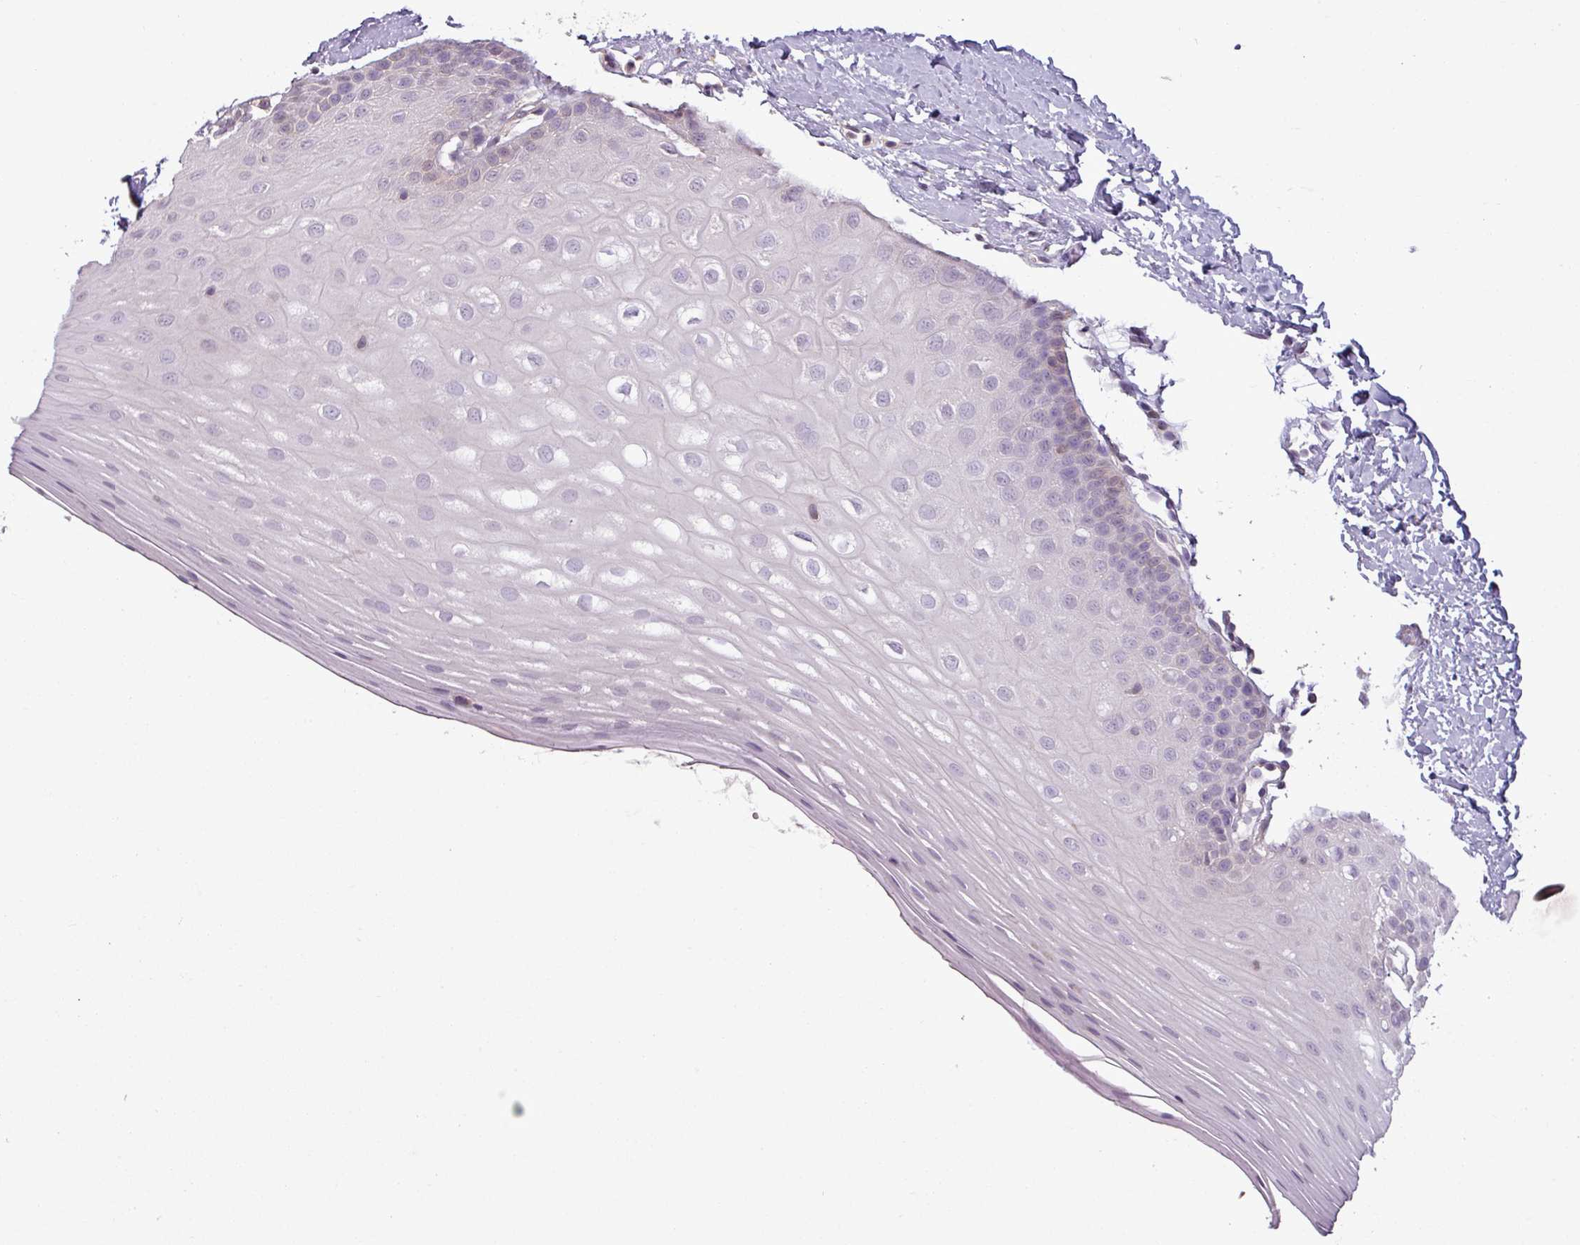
{"staining": {"intensity": "negative", "quantity": "none", "location": "none"}, "tissue": "oral mucosa", "cell_type": "Squamous epithelial cells", "image_type": "normal", "snomed": [{"axis": "morphology", "description": "Normal tissue, NOS"}, {"axis": "topography", "description": "Oral tissue"}], "caption": "Immunohistochemical staining of benign human oral mucosa shows no significant positivity in squamous epithelial cells.", "gene": "SH3BGRL", "patient": {"sex": "female", "age": 67}}